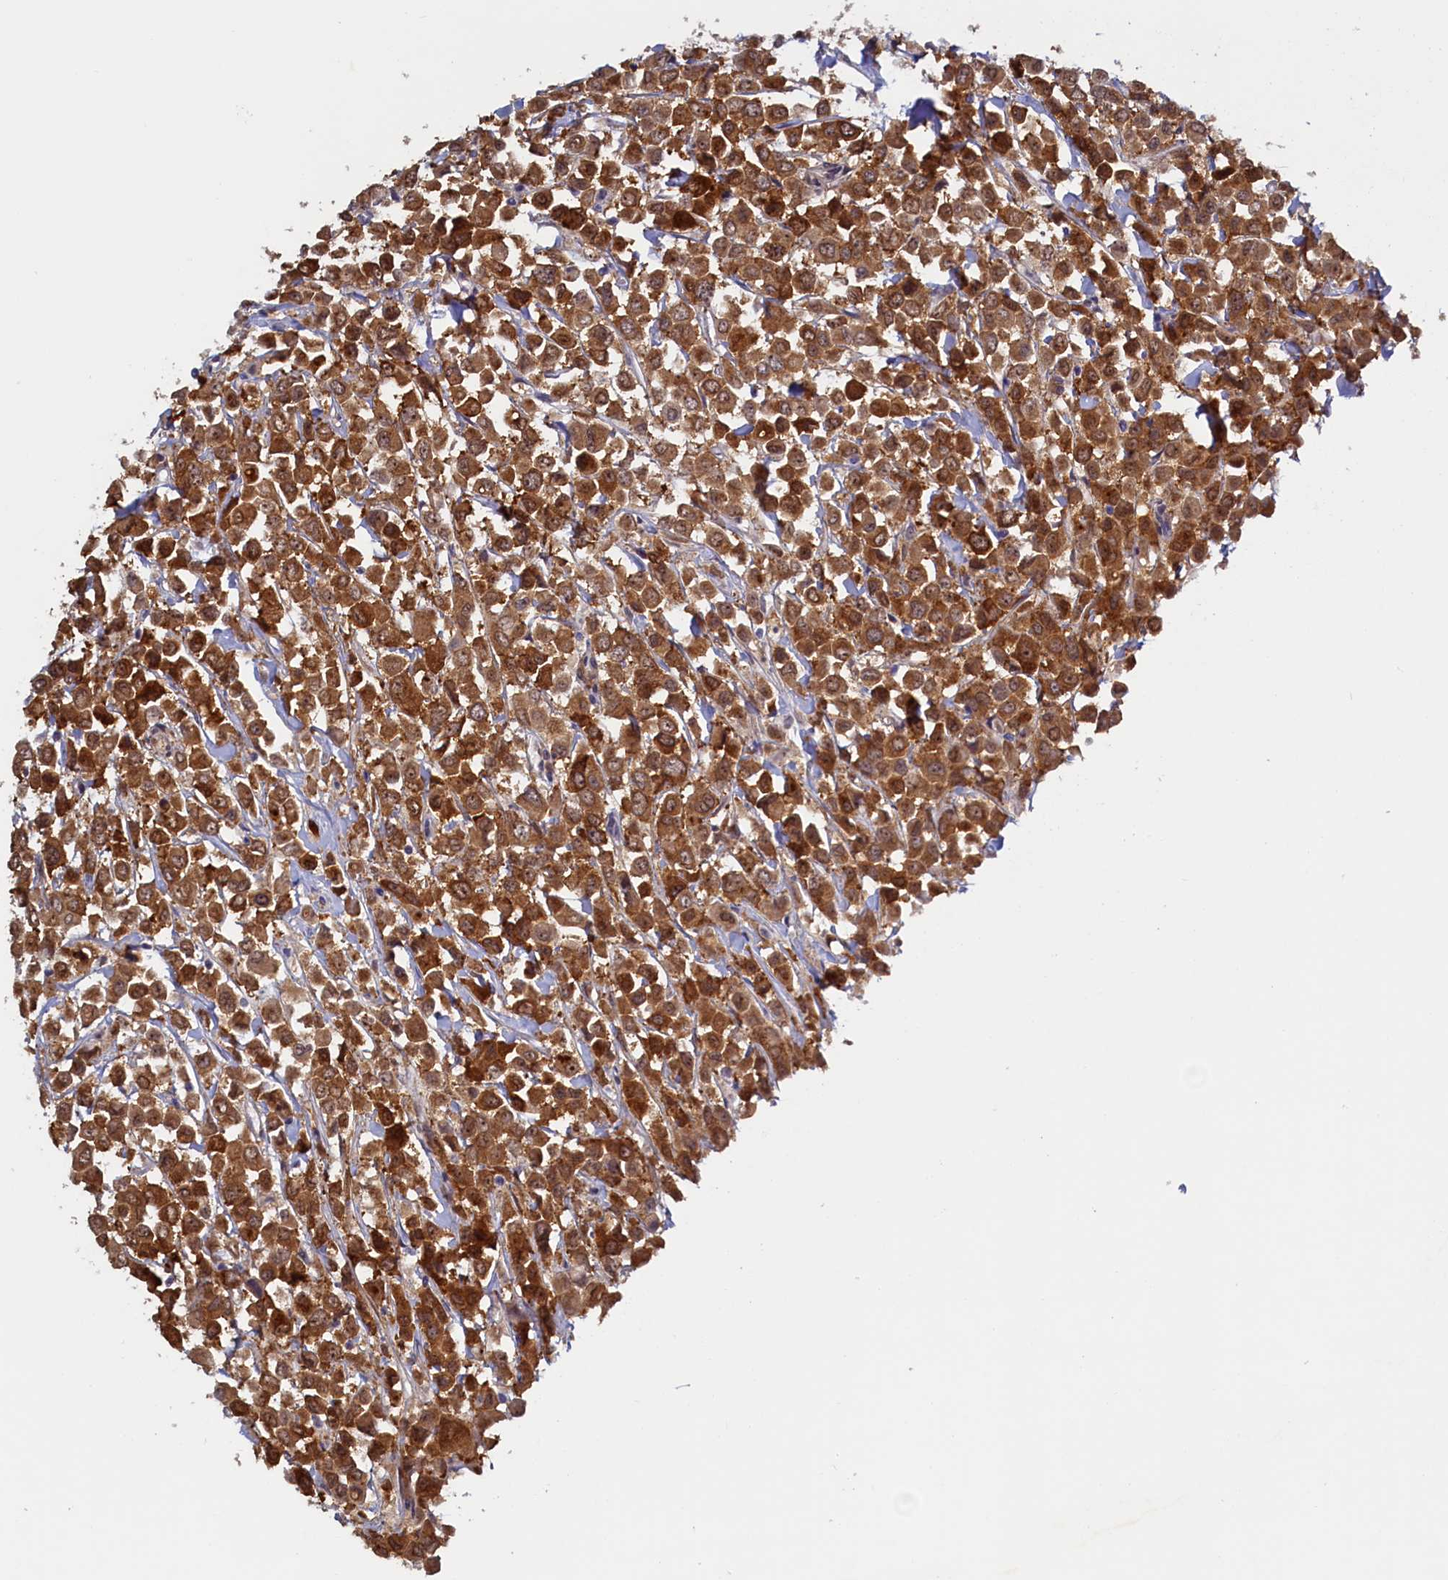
{"staining": {"intensity": "strong", "quantity": ">75%", "location": "cytoplasmic/membranous,nuclear"}, "tissue": "breast cancer", "cell_type": "Tumor cells", "image_type": "cancer", "snomed": [{"axis": "morphology", "description": "Duct carcinoma"}, {"axis": "topography", "description": "Breast"}], "caption": "This is a histology image of IHC staining of infiltrating ductal carcinoma (breast), which shows strong positivity in the cytoplasmic/membranous and nuclear of tumor cells.", "gene": "PACSIN3", "patient": {"sex": "female", "age": 61}}